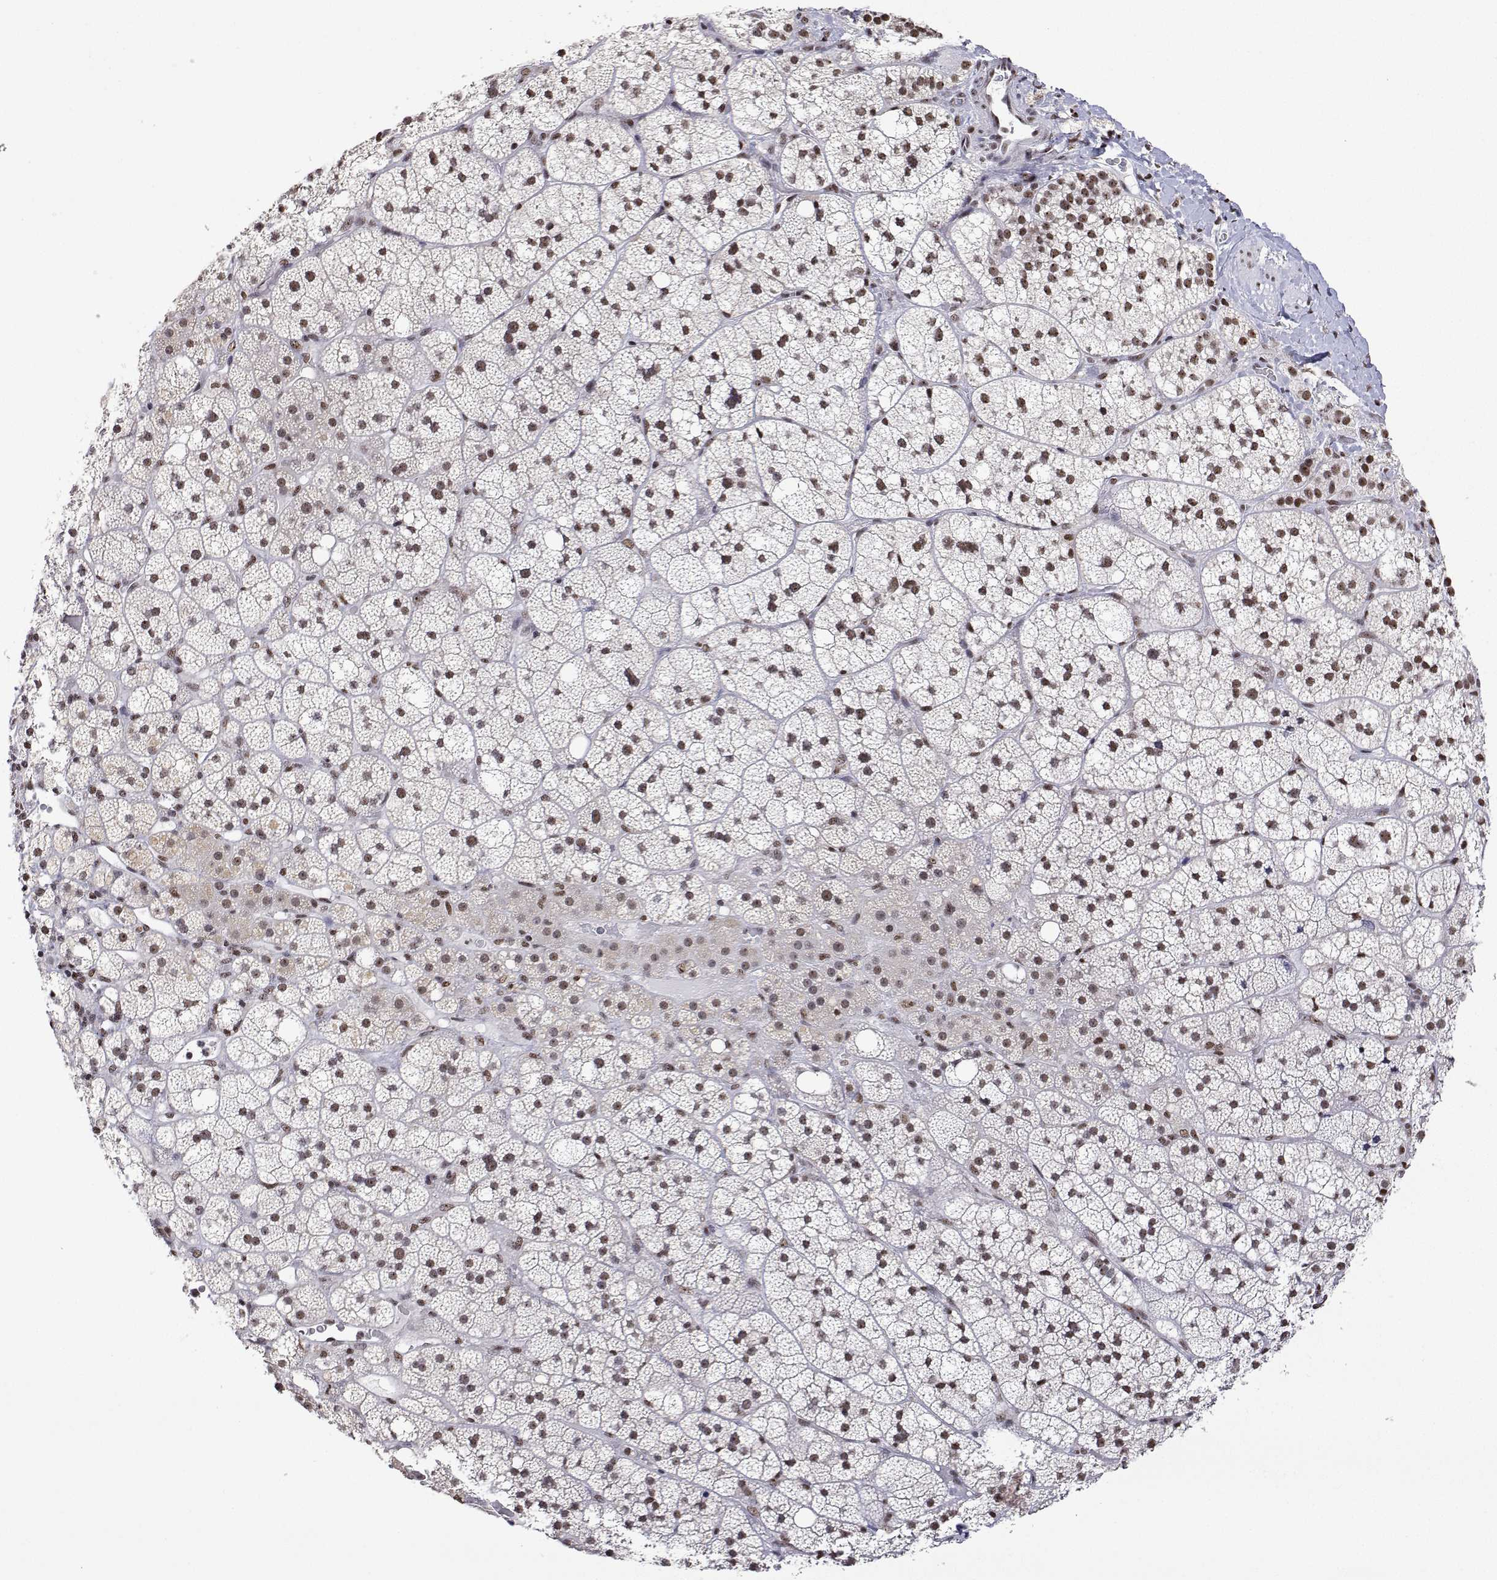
{"staining": {"intensity": "moderate", "quantity": ">75%", "location": "nuclear"}, "tissue": "adrenal gland", "cell_type": "Glandular cells", "image_type": "normal", "snomed": [{"axis": "morphology", "description": "Normal tissue, NOS"}, {"axis": "topography", "description": "Adrenal gland"}], "caption": "The photomicrograph reveals immunohistochemical staining of benign adrenal gland. There is moderate nuclear positivity is identified in approximately >75% of glandular cells. Using DAB (brown) and hematoxylin (blue) stains, captured at high magnification using brightfield microscopy.", "gene": "ADAR", "patient": {"sex": "male", "age": 53}}